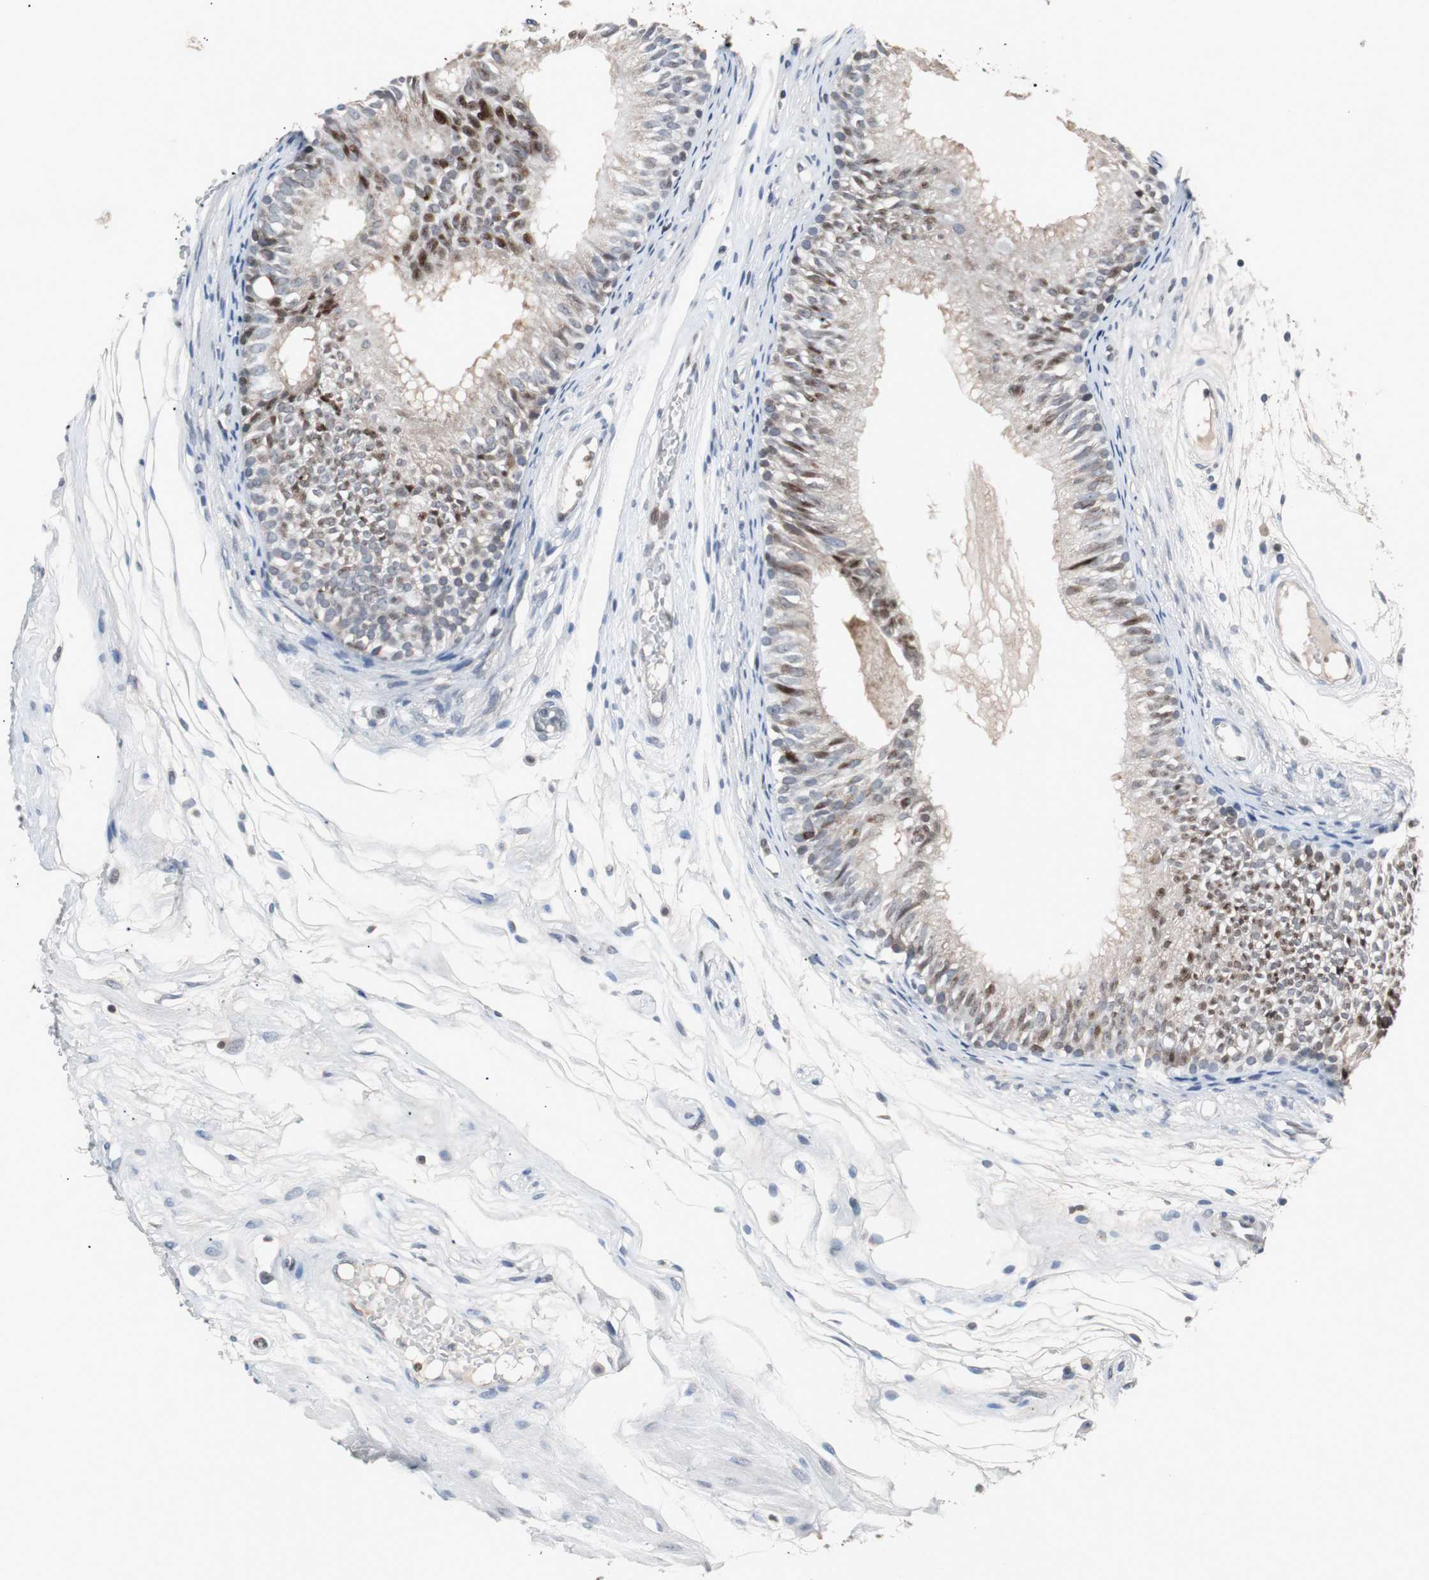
{"staining": {"intensity": "strong", "quantity": "25%-75%", "location": "nuclear"}, "tissue": "epididymis", "cell_type": "Glandular cells", "image_type": "normal", "snomed": [{"axis": "morphology", "description": "Normal tissue, NOS"}, {"axis": "morphology", "description": "Atrophy, NOS"}, {"axis": "topography", "description": "Testis"}, {"axis": "topography", "description": "Epididymis"}], "caption": "Strong nuclear staining for a protein is seen in approximately 25%-75% of glandular cells of benign epididymis using immunohistochemistry.", "gene": "ZNF396", "patient": {"sex": "male", "age": 18}}